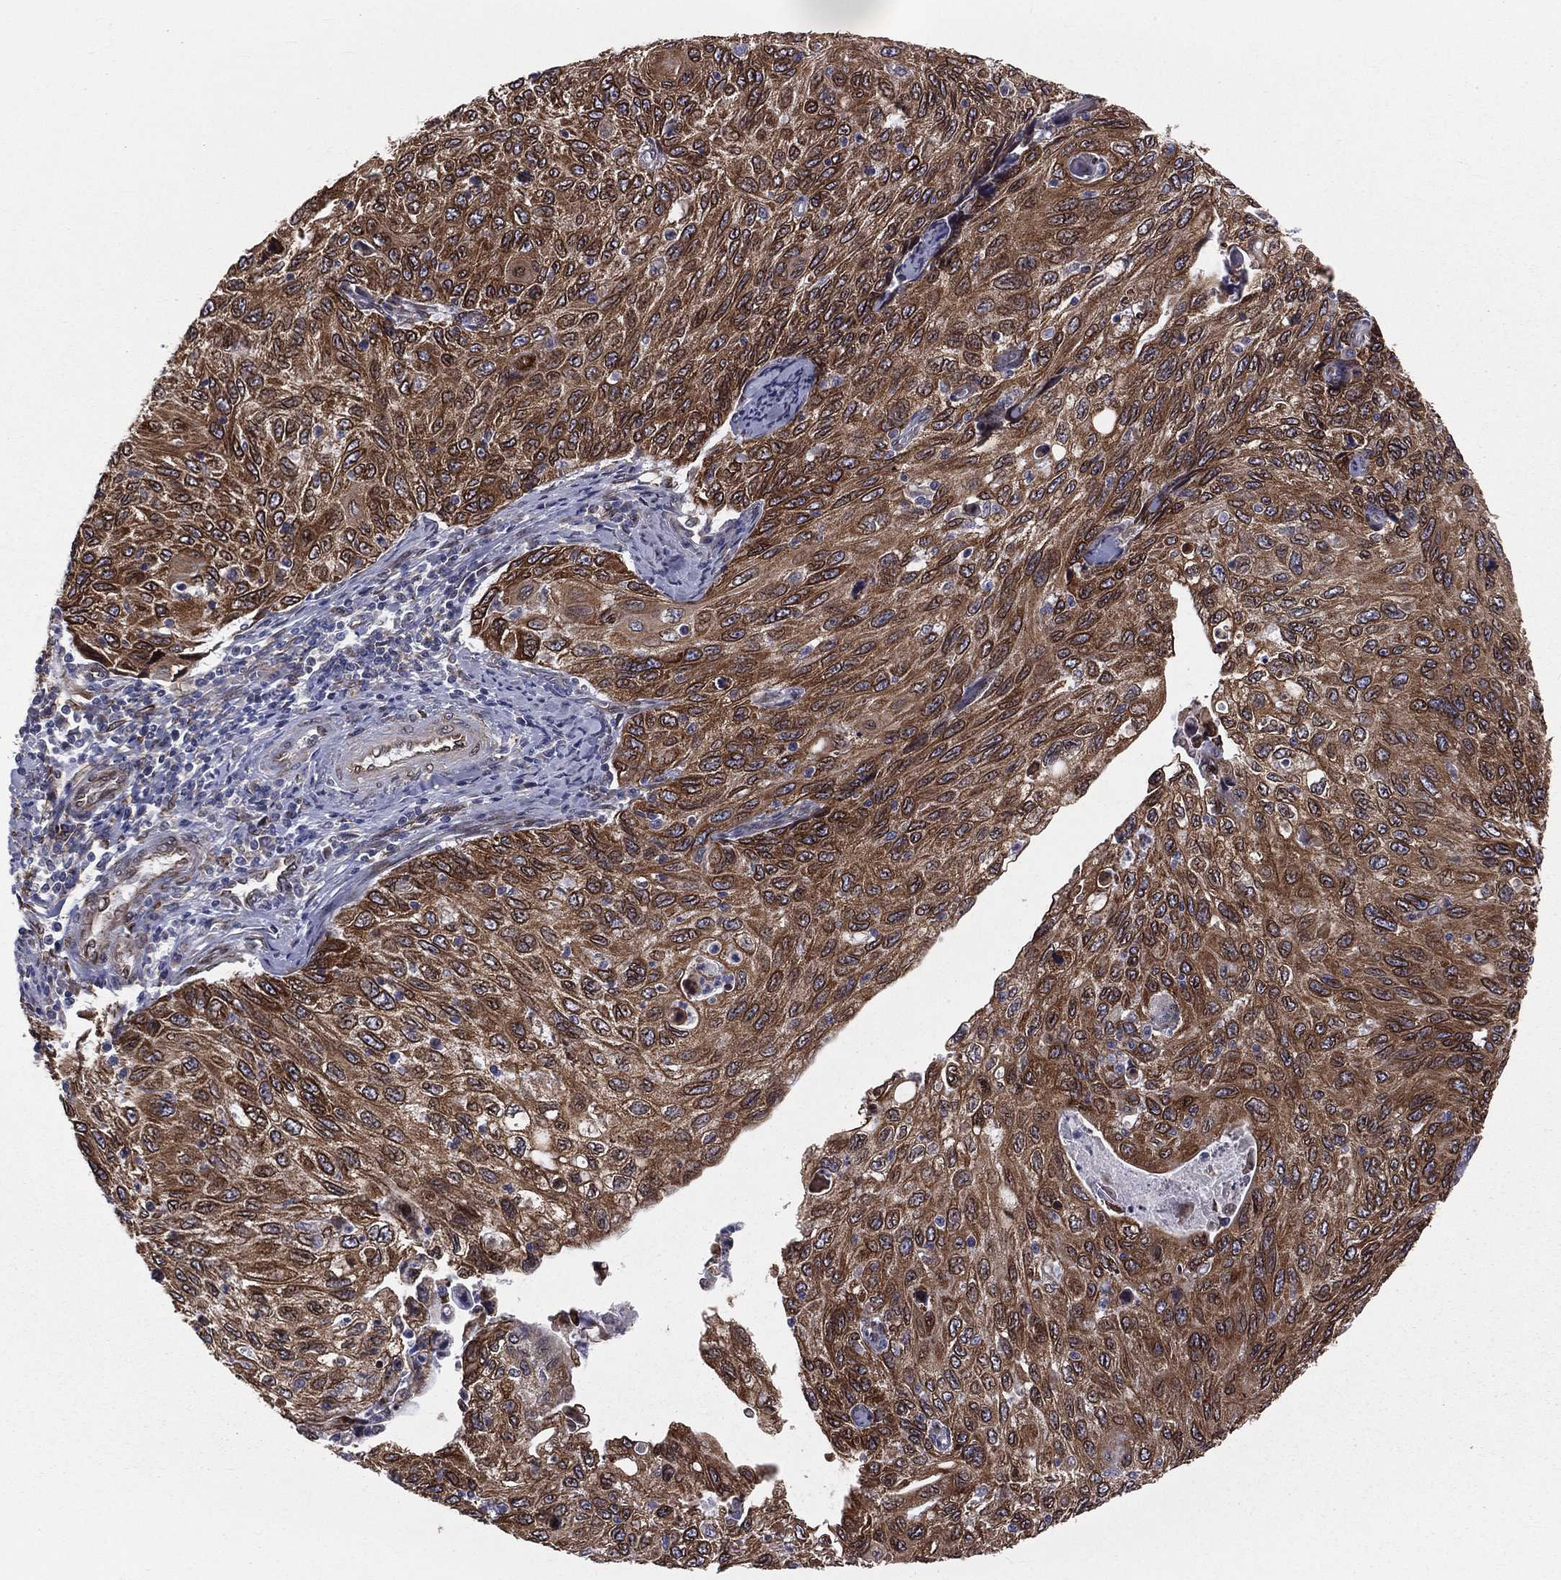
{"staining": {"intensity": "strong", "quantity": ">75%", "location": "cytoplasmic/membranous"}, "tissue": "cervical cancer", "cell_type": "Tumor cells", "image_type": "cancer", "snomed": [{"axis": "morphology", "description": "Squamous cell carcinoma, NOS"}, {"axis": "topography", "description": "Cervix"}], "caption": "Immunohistochemistry micrograph of neoplastic tissue: human squamous cell carcinoma (cervical) stained using immunohistochemistry shows high levels of strong protein expression localized specifically in the cytoplasmic/membranous of tumor cells, appearing as a cytoplasmic/membranous brown color.", "gene": "PGRMC1", "patient": {"sex": "female", "age": 70}}